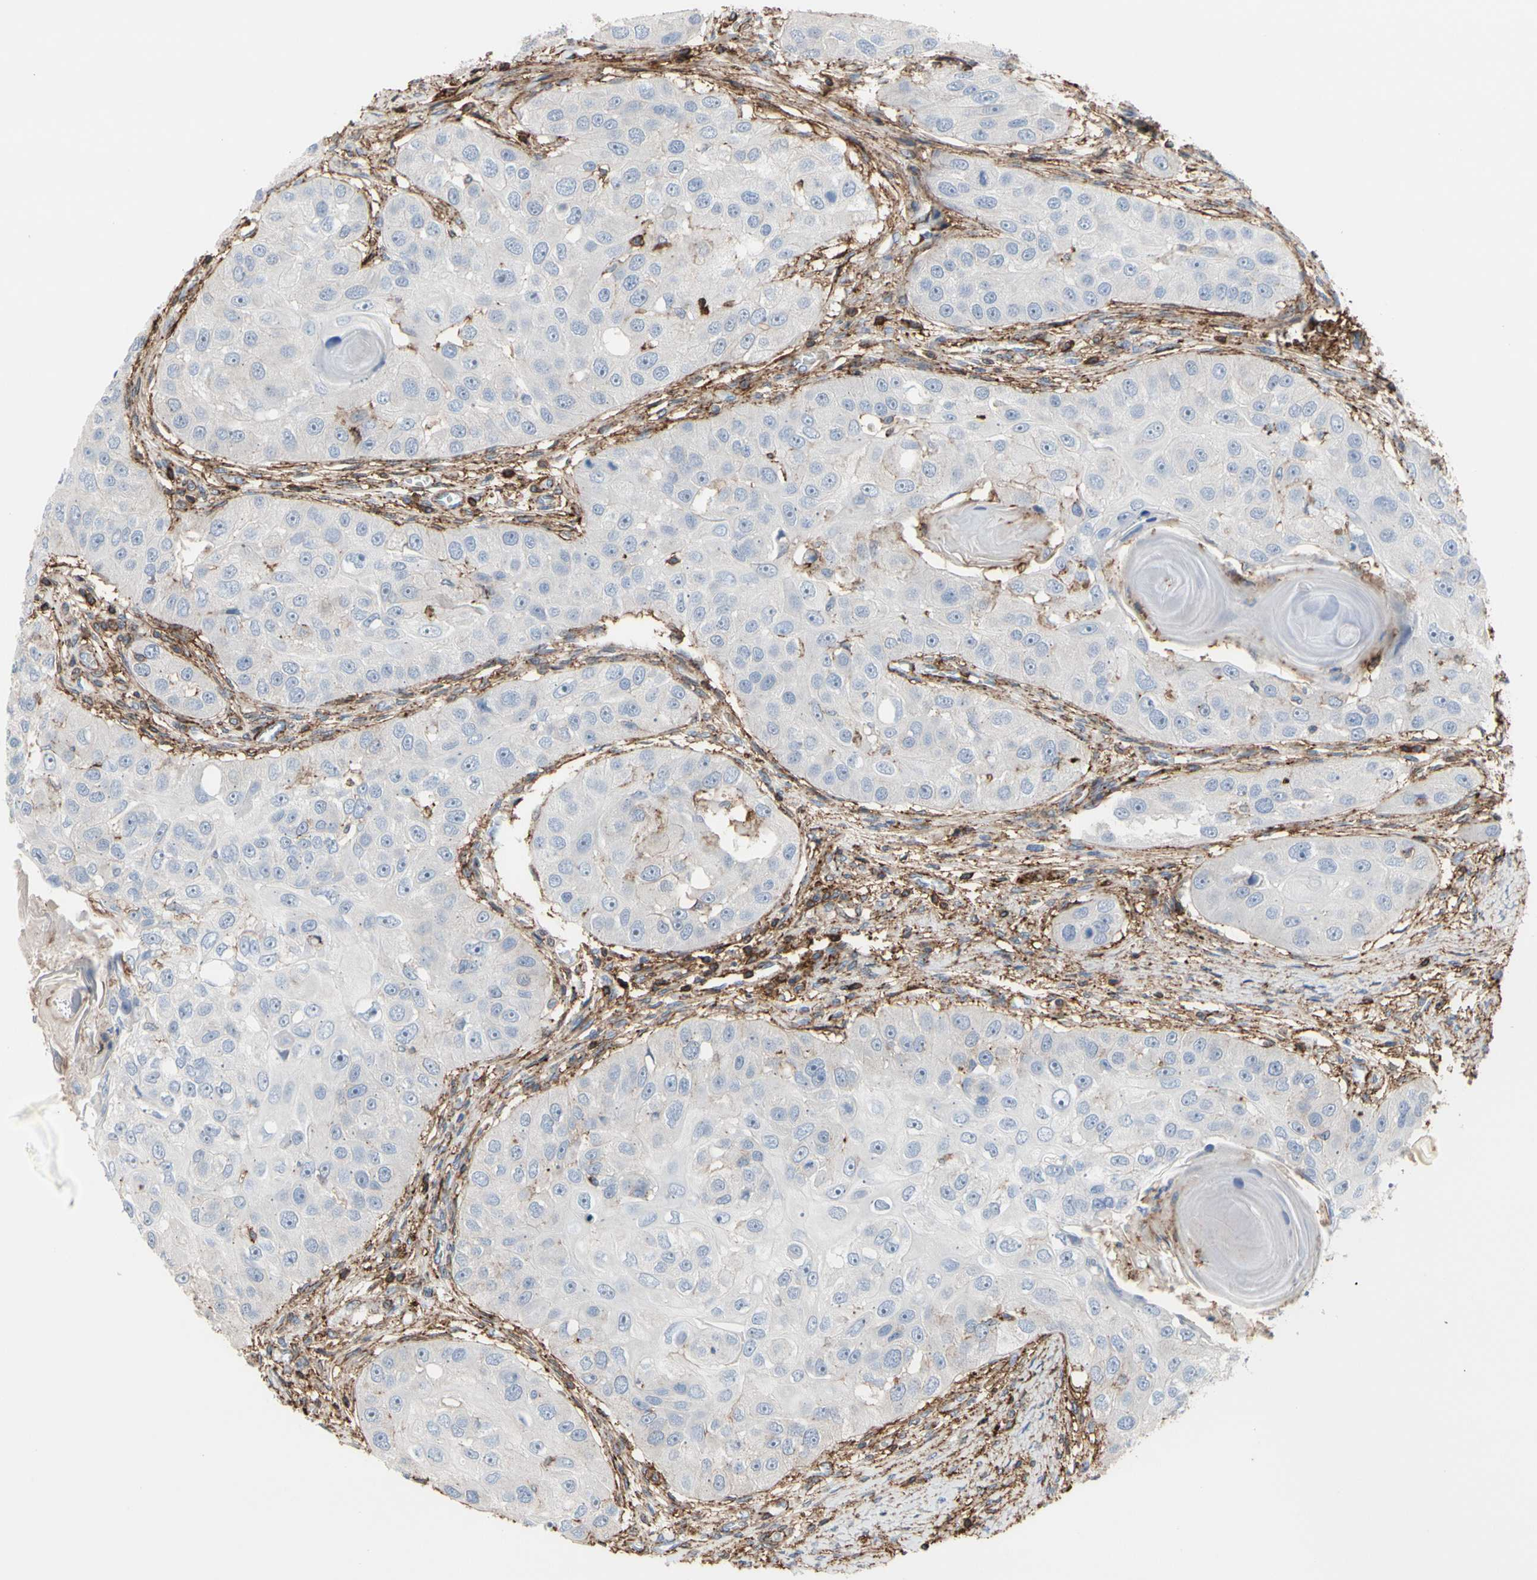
{"staining": {"intensity": "negative", "quantity": "none", "location": "none"}, "tissue": "head and neck cancer", "cell_type": "Tumor cells", "image_type": "cancer", "snomed": [{"axis": "morphology", "description": "Normal tissue, NOS"}, {"axis": "morphology", "description": "Squamous cell carcinoma, NOS"}, {"axis": "topography", "description": "Skeletal muscle"}, {"axis": "topography", "description": "Head-Neck"}], "caption": "Head and neck cancer (squamous cell carcinoma) stained for a protein using immunohistochemistry (IHC) shows no positivity tumor cells.", "gene": "ANXA6", "patient": {"sex": "male", "age": 51}}